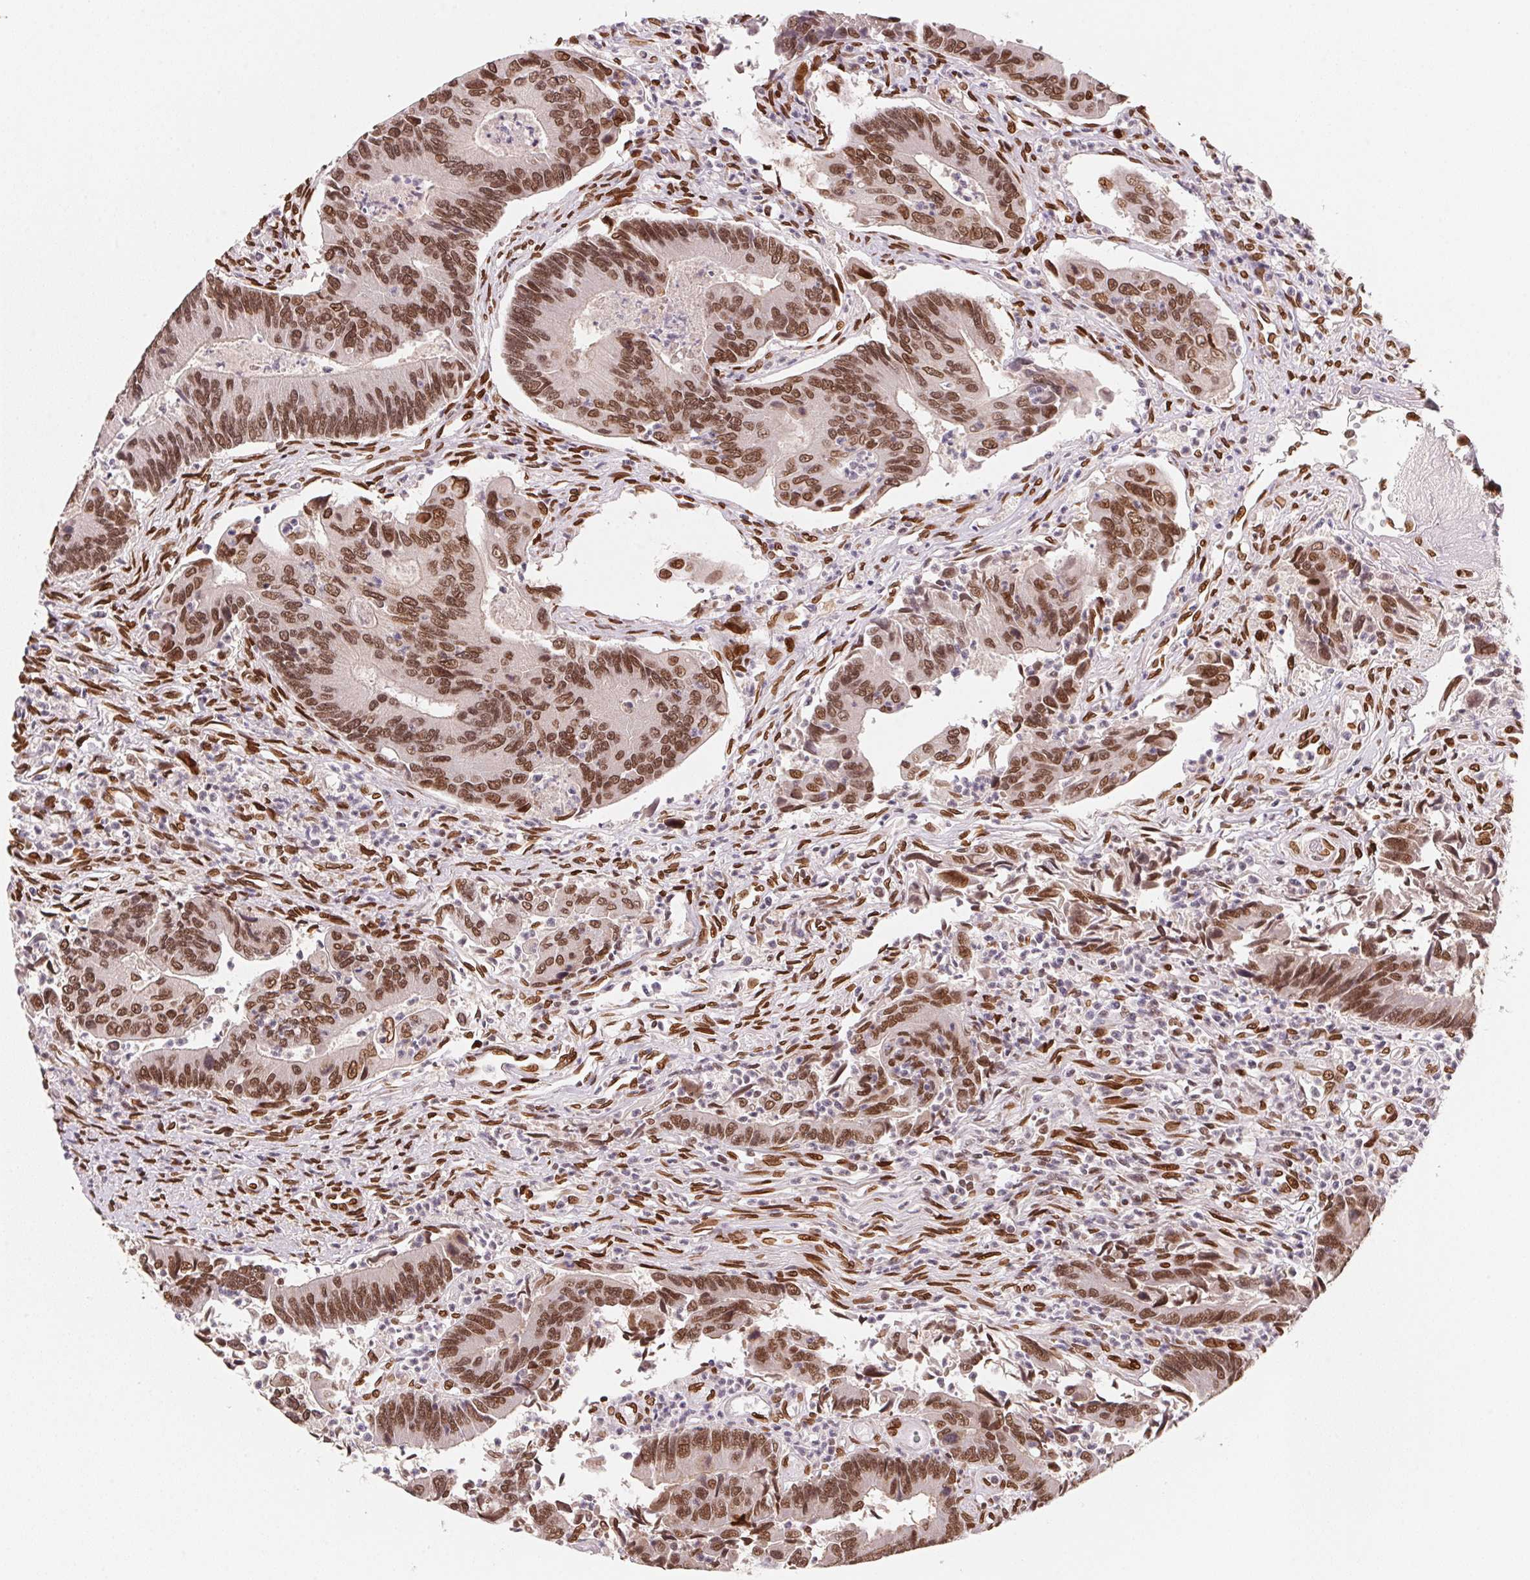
{"staining": {"intensity": "moderate", "quantity": ">75%", "location": "nuclear"}, "tissue": "colorectal cancer", "cell_type": "Tumor cells", "image_type": "cancer", "snomed": [{"axis": "morphology", "description": "Adenocarcinoma, NOS"}, {"axis": "topography", "description": "Colon"}], "caption": "About >75% of tumor cells in human colorectal cancer display moderate nuclear protein expression as visualized by brown immunohistochemical staining.", "gene": "SAP30BP", "patient": {"sex": "female", "age": 67}}